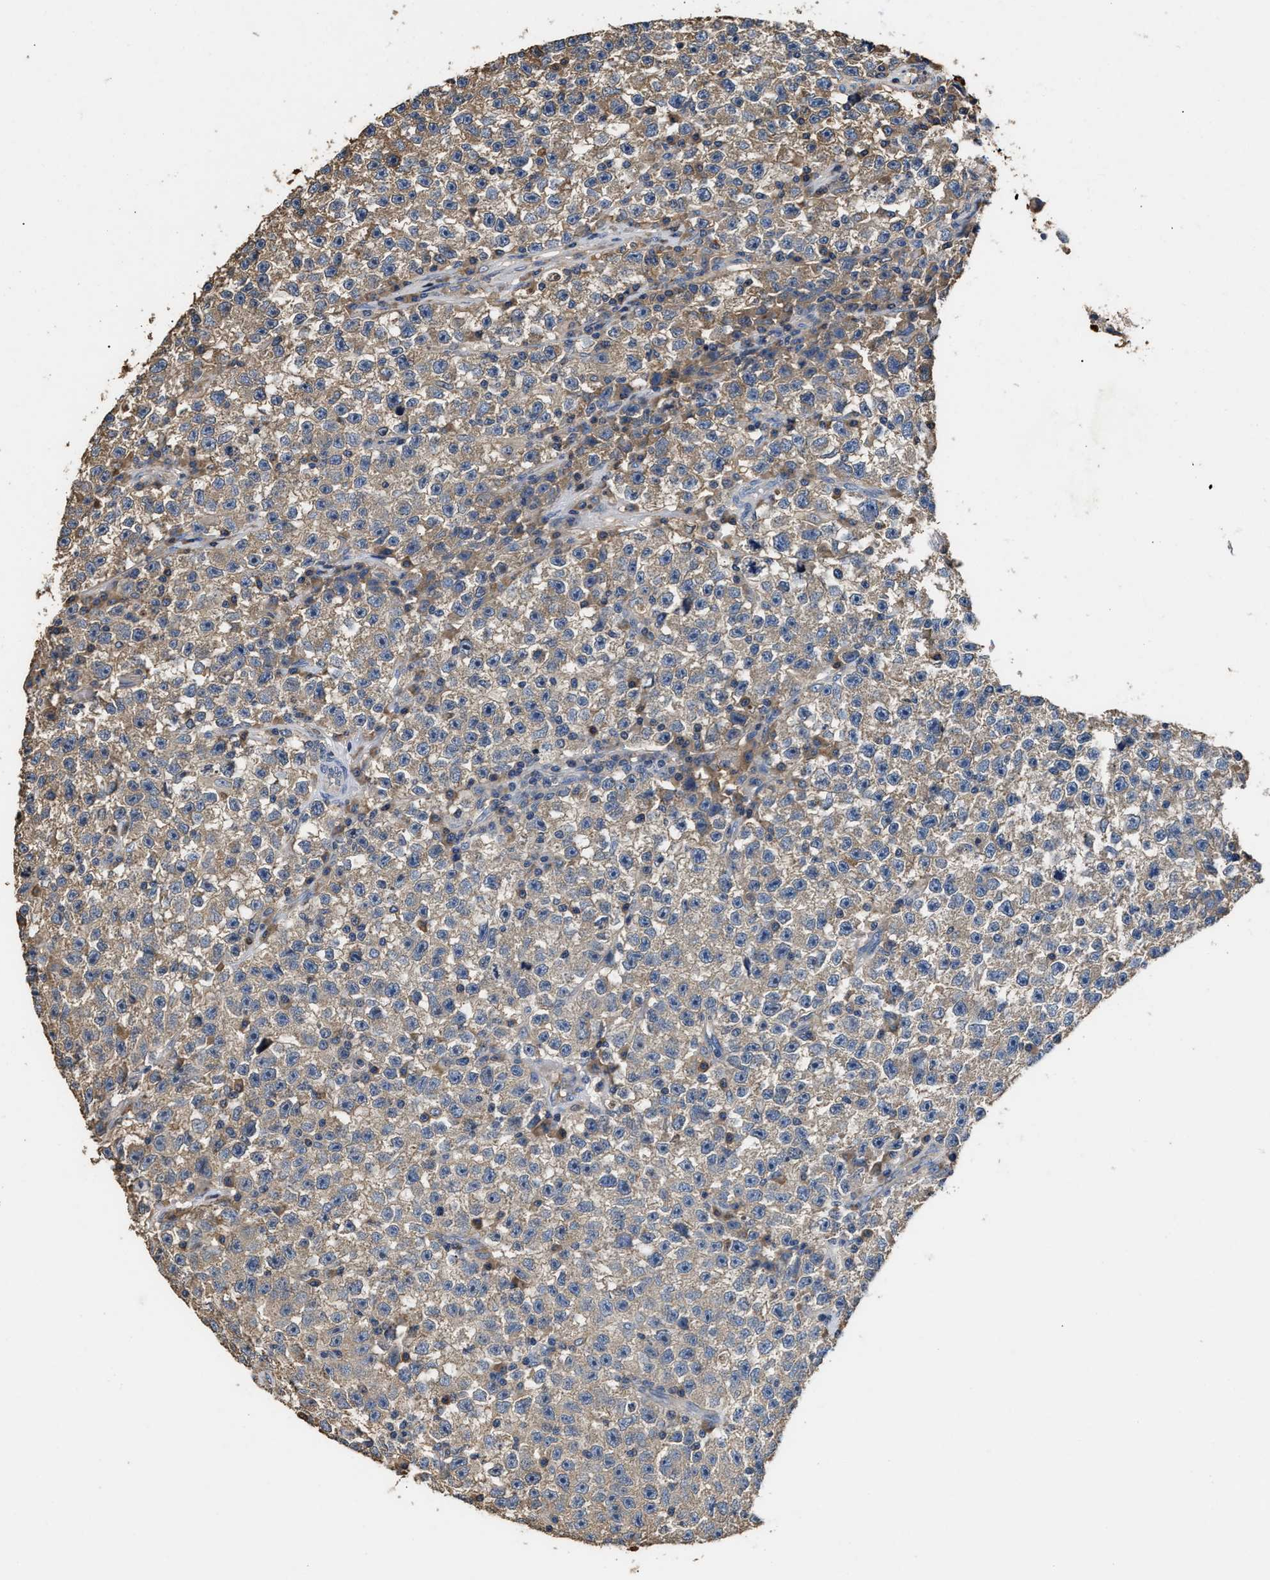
{"staining": {"intensity": "weak", "quantity": ">75%", "location": "cytoplasmic/membranous"}, "tissue": "testis cancer", "cell_type": "Tumor cells", "image_type": "cancer", "snomed": [{"axis": "morphology", "description": "Seminoma, NOS"}, {"axis": "topography", "description": "Testis"}], "caption": "DAB (3,3'-diaminobenzidine) immunohistochemical staining of testis cancer shows weak cytoplasmic/membranous protein positivity in about >75% of tumor cells.", "gene": "C3", "patient": {"sex": "male", "age": 22}}